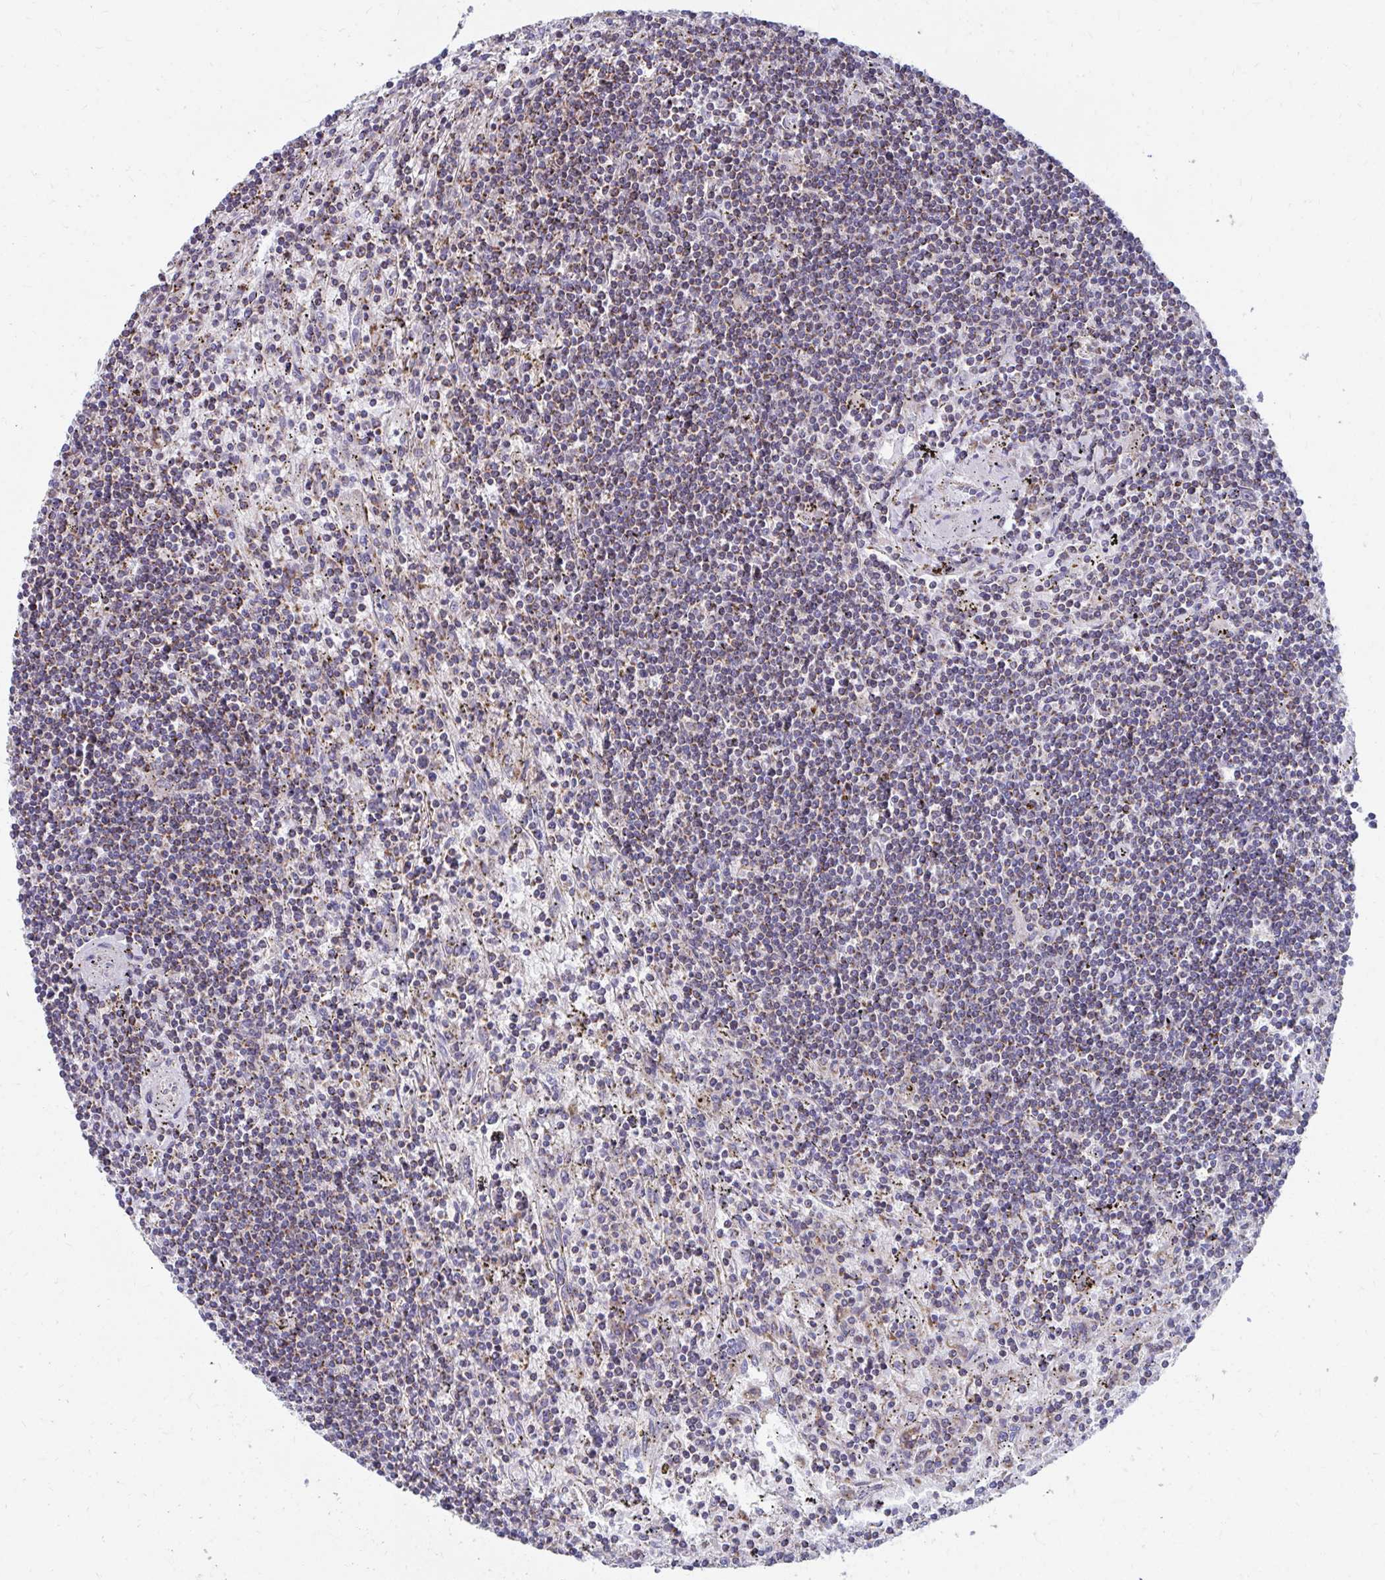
{"staining": {"intensity": "weak", "quantity": "25%-75%", "location": "cytoplasmic/membranous"}, "tissue": "lymphoma", "cell_type": "Tumor cells", "image_type": "cancer", "snomed": [{"axis": "morphology", "description": "Malignant lymphoma, non-Hodgkin's type, Low grade"}, {"axis": "topography", "description": "Spleen"}], "caption": "DAB immunohistochemical staining of human lymphoma reveals weak cytoplasmic/membranous protein expression in about 25%-75% of tumor cells. Using DAB (brown) and hematoxylin (blue) stains, captured at high magnification using brightfield microscopy.", "gene": "RCC1L", "patient": {"sex": "male", "age": 76}}